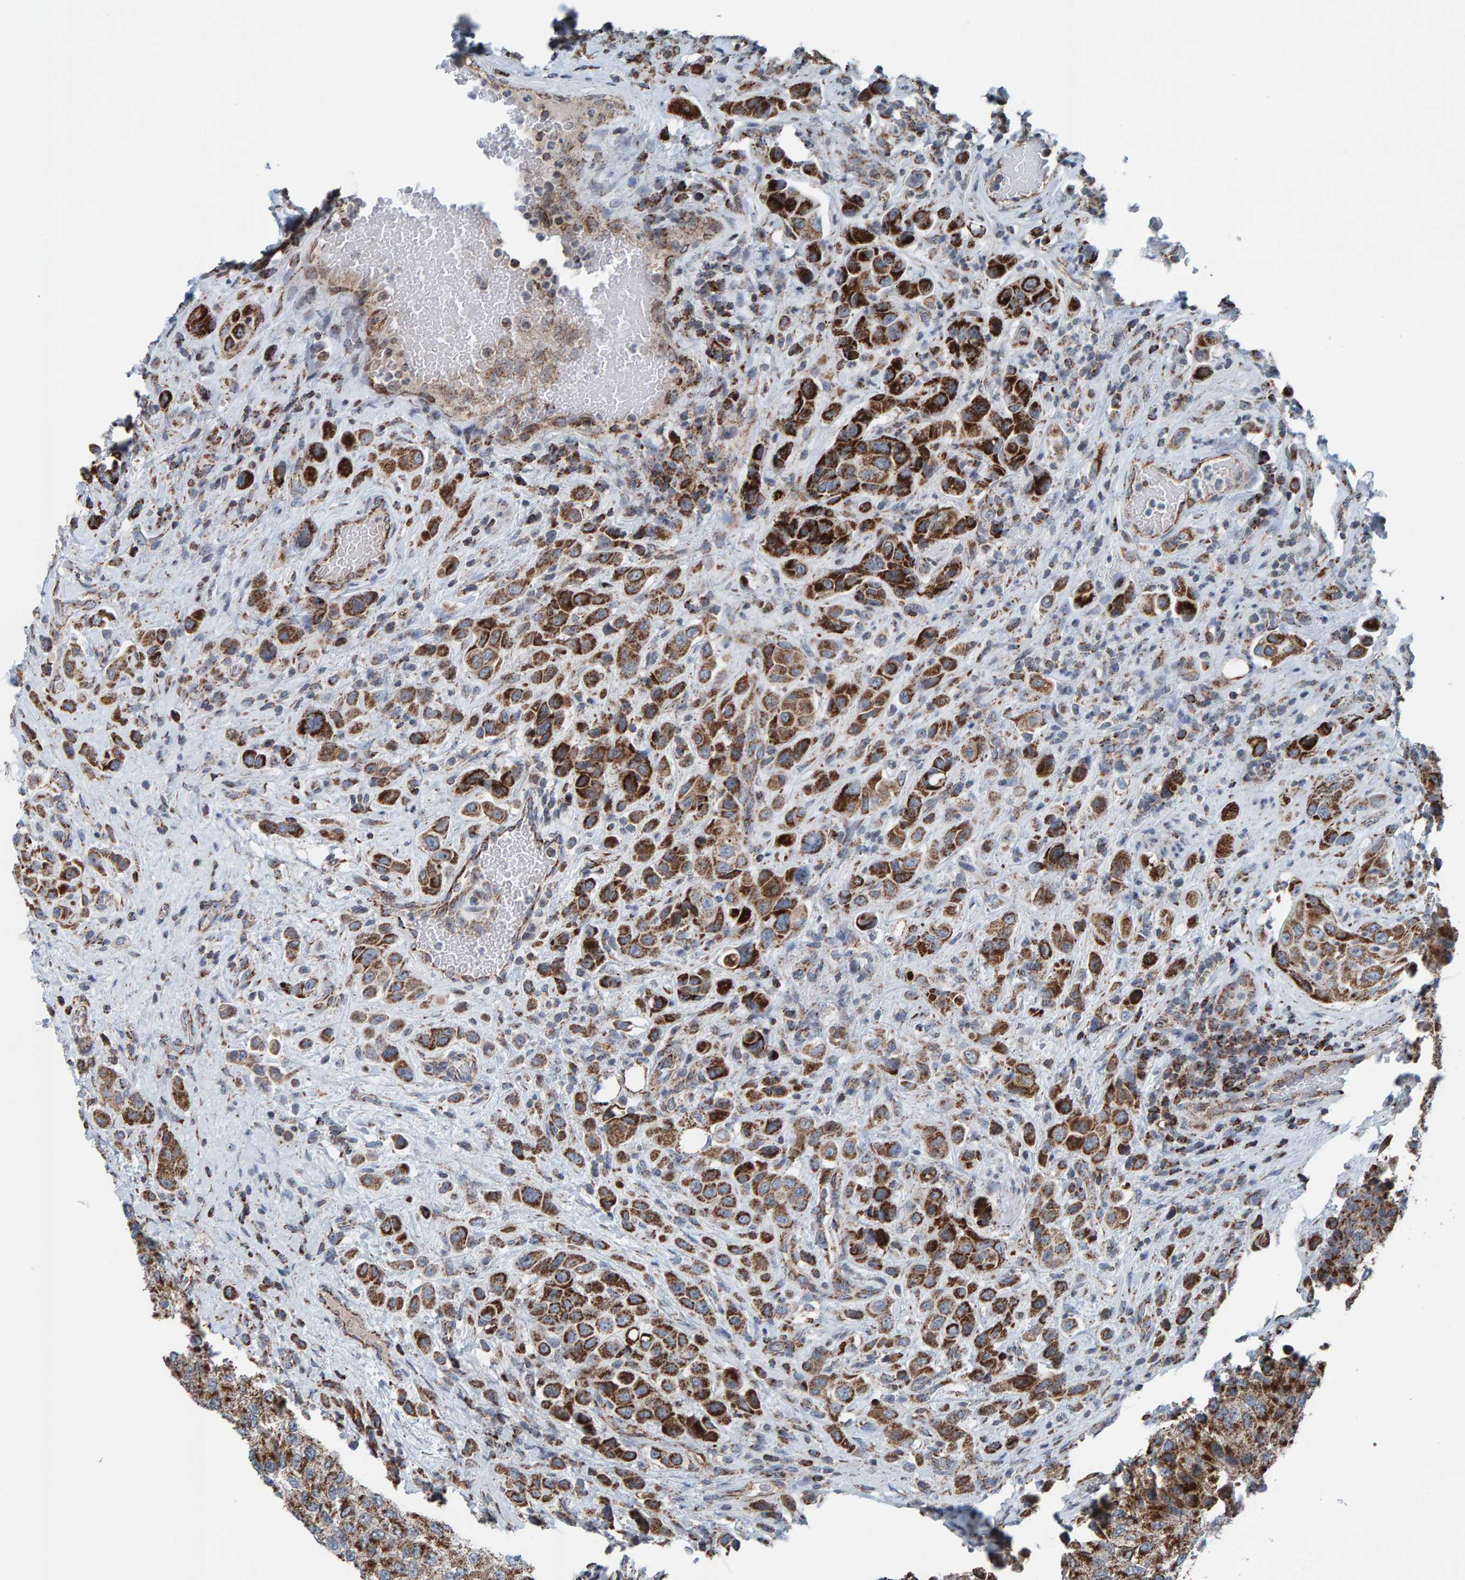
{"staining": {"intensity": "strong", "quantity": ">75%", "location": "cytoplasmic/membranous"}, "tissue": "urothelial cancer", "cell_type": "Tumor cells", "image_type": "cancer", "snomed": [{"axis": "morphology", "description": "Urothelial carcinoma, High grade"}, {"axis": "topography", "description": "Urinary bladder"}], "caption": "A photomicrograph of human high-grade urothelial carcinoma stained for a protein exhibits strong cytoplasmic/membranous brown staining in tumor cells.", "gene": "ZNF48", "patient": {"sex": "male", "age": 50}}